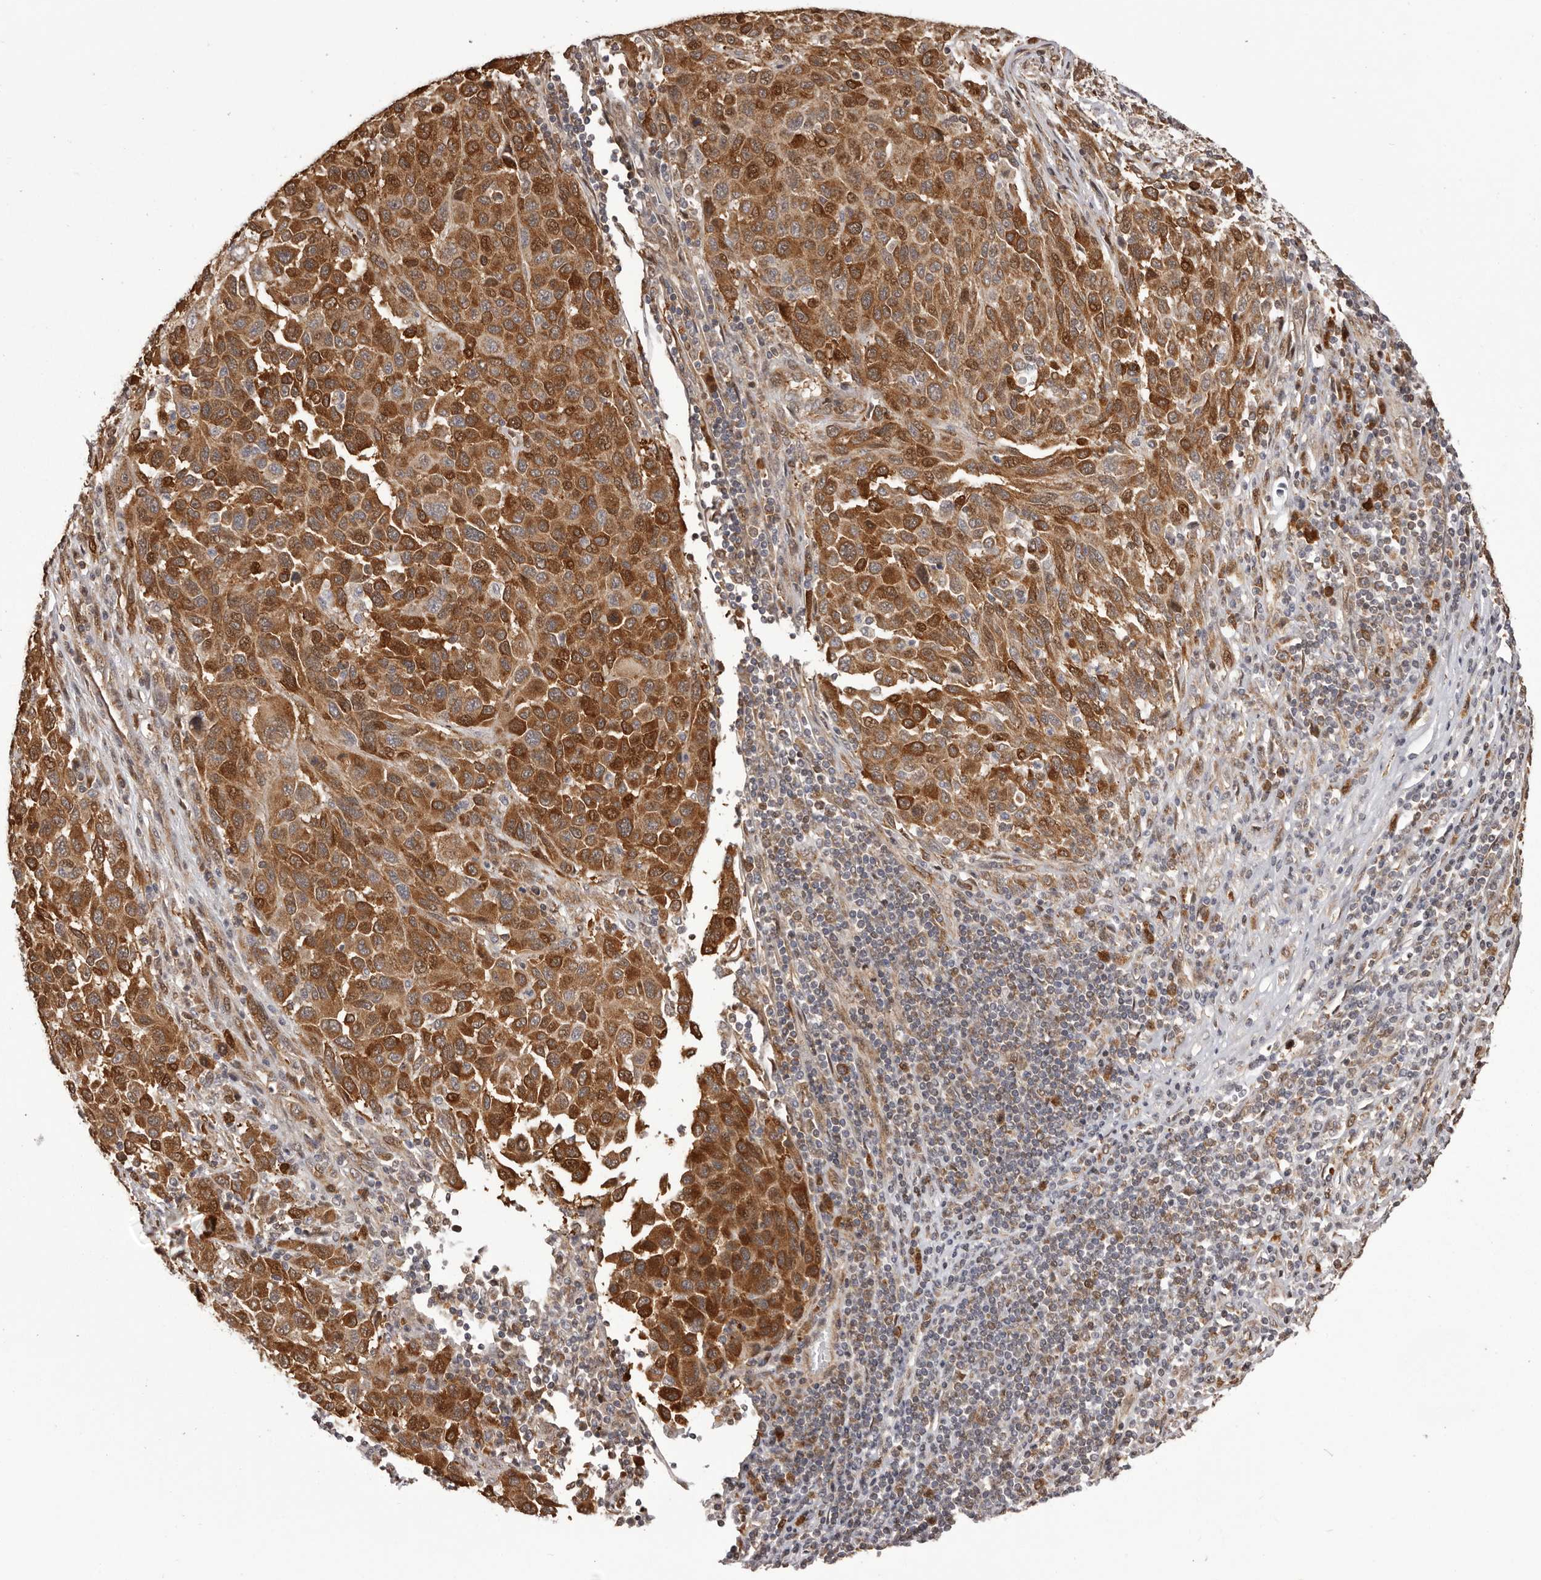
{"staining": {"intensity": "strong", "quantity": ">75%", "location": "cytoplasmic/membranous"}, "tissue": "melanoma", "cell_type": "Tumor cells", "image_type": "cancer", "snomed": [{"axis": "morphology", "description": "Malignant melanoma, Metastatic site"}, {"axis": "topography", "description": "Lymph node"}], "caption": "High-power microscopy captured an immunohistochemistry (IHC) image of melanoma, revealing strong cytoplasmic/membranous staining in approximately >75% of tumor cells.", "gene": "GFOD1", "patient": {"sex": "male", "age": 61}}